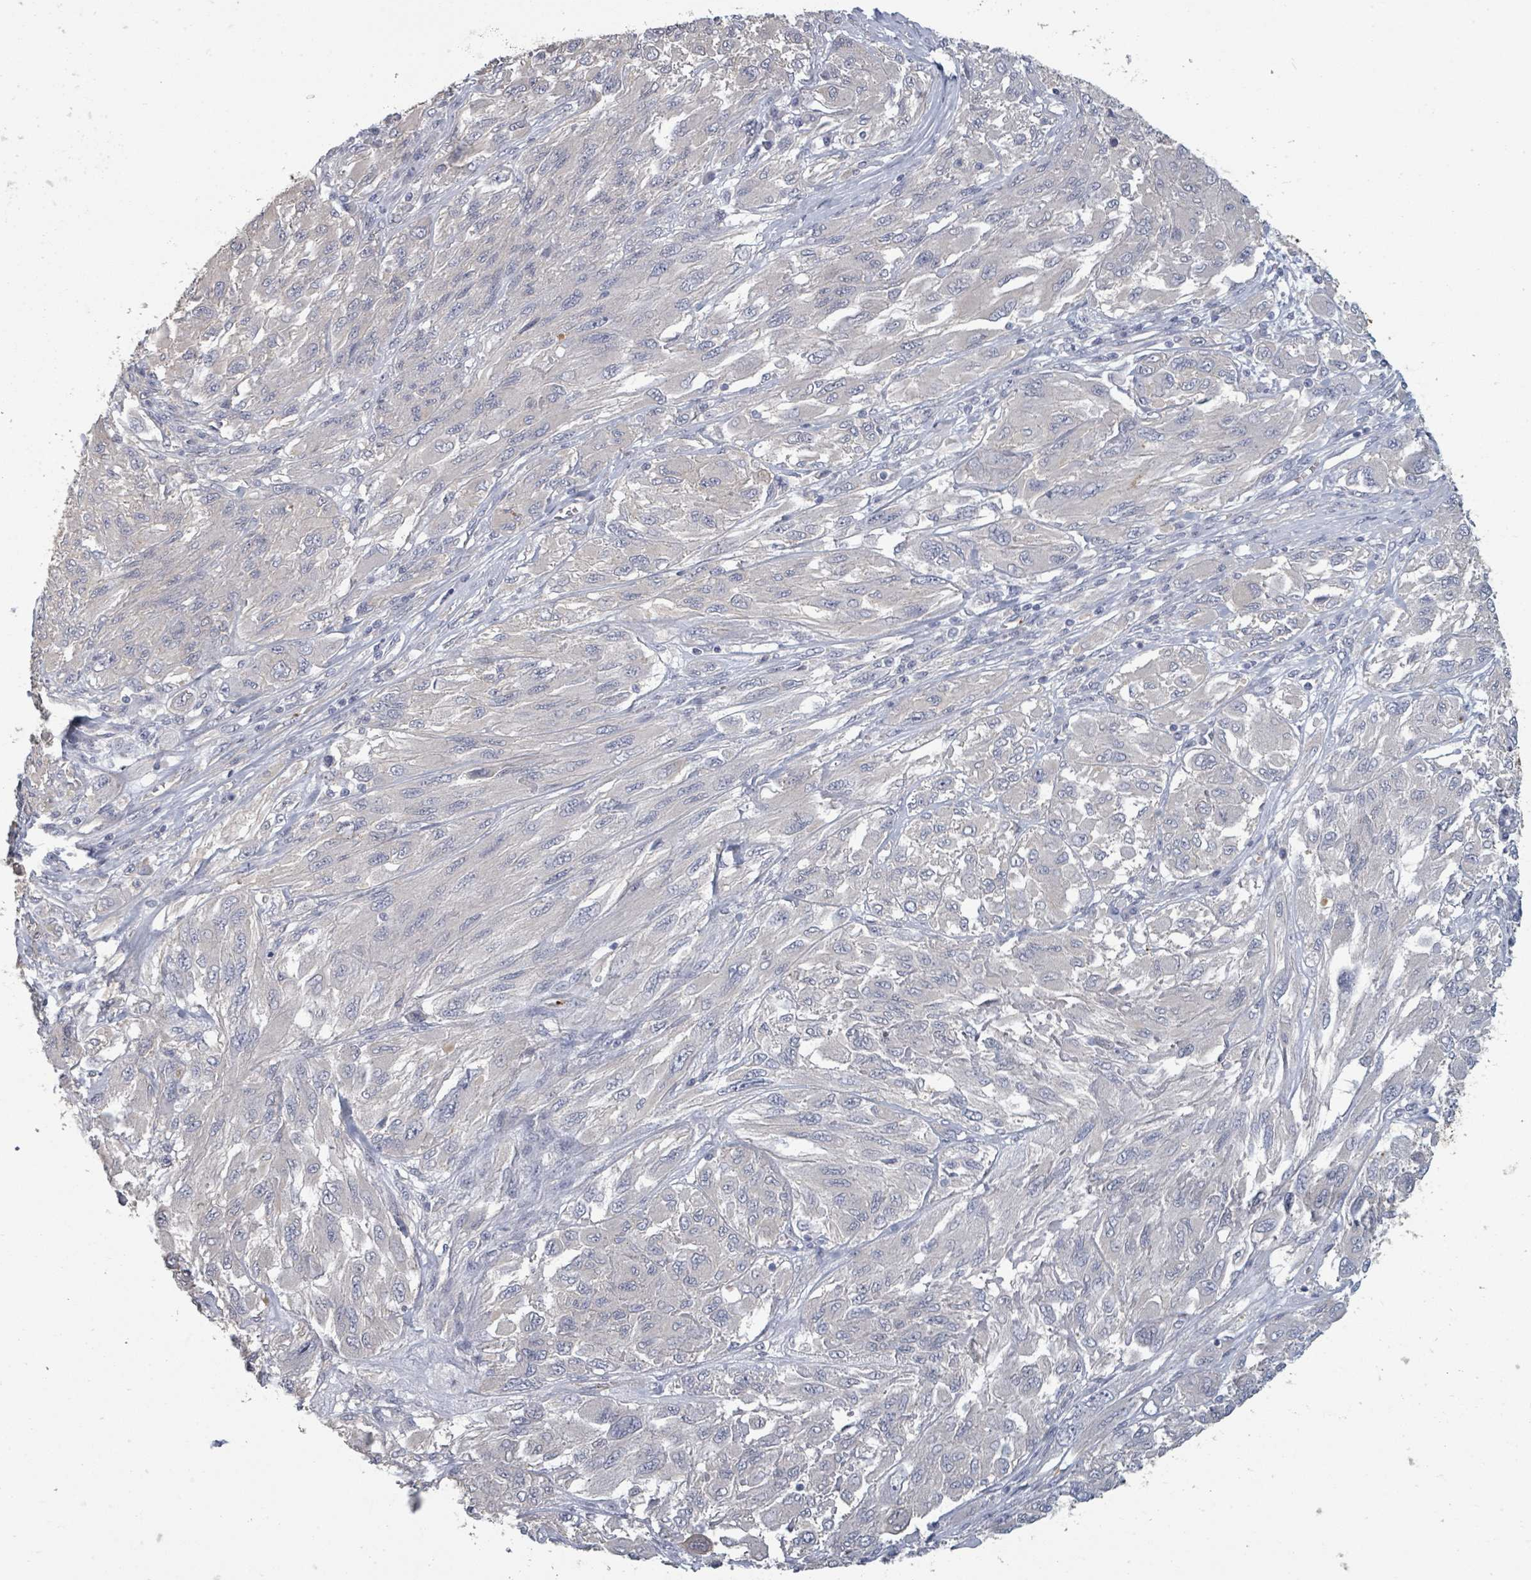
{"staining": {"intensity": "negative", "quantity": "none", "location": "none"}, "tissue": "melanoma", "cell_type": "Tumor cells", "image_type": "cancer", "snomed": [{"axis": "morphology", "description": "Malignant melanoma, NOS"}, {"axis": "topography", "description": "Skin"}], "caption": "Malignant melanoma was stained to show a protein in brown. There is no significant staining in tumor cells.", "gene": "PLAUR", "patient": {"sex": "female", "age": 91}}